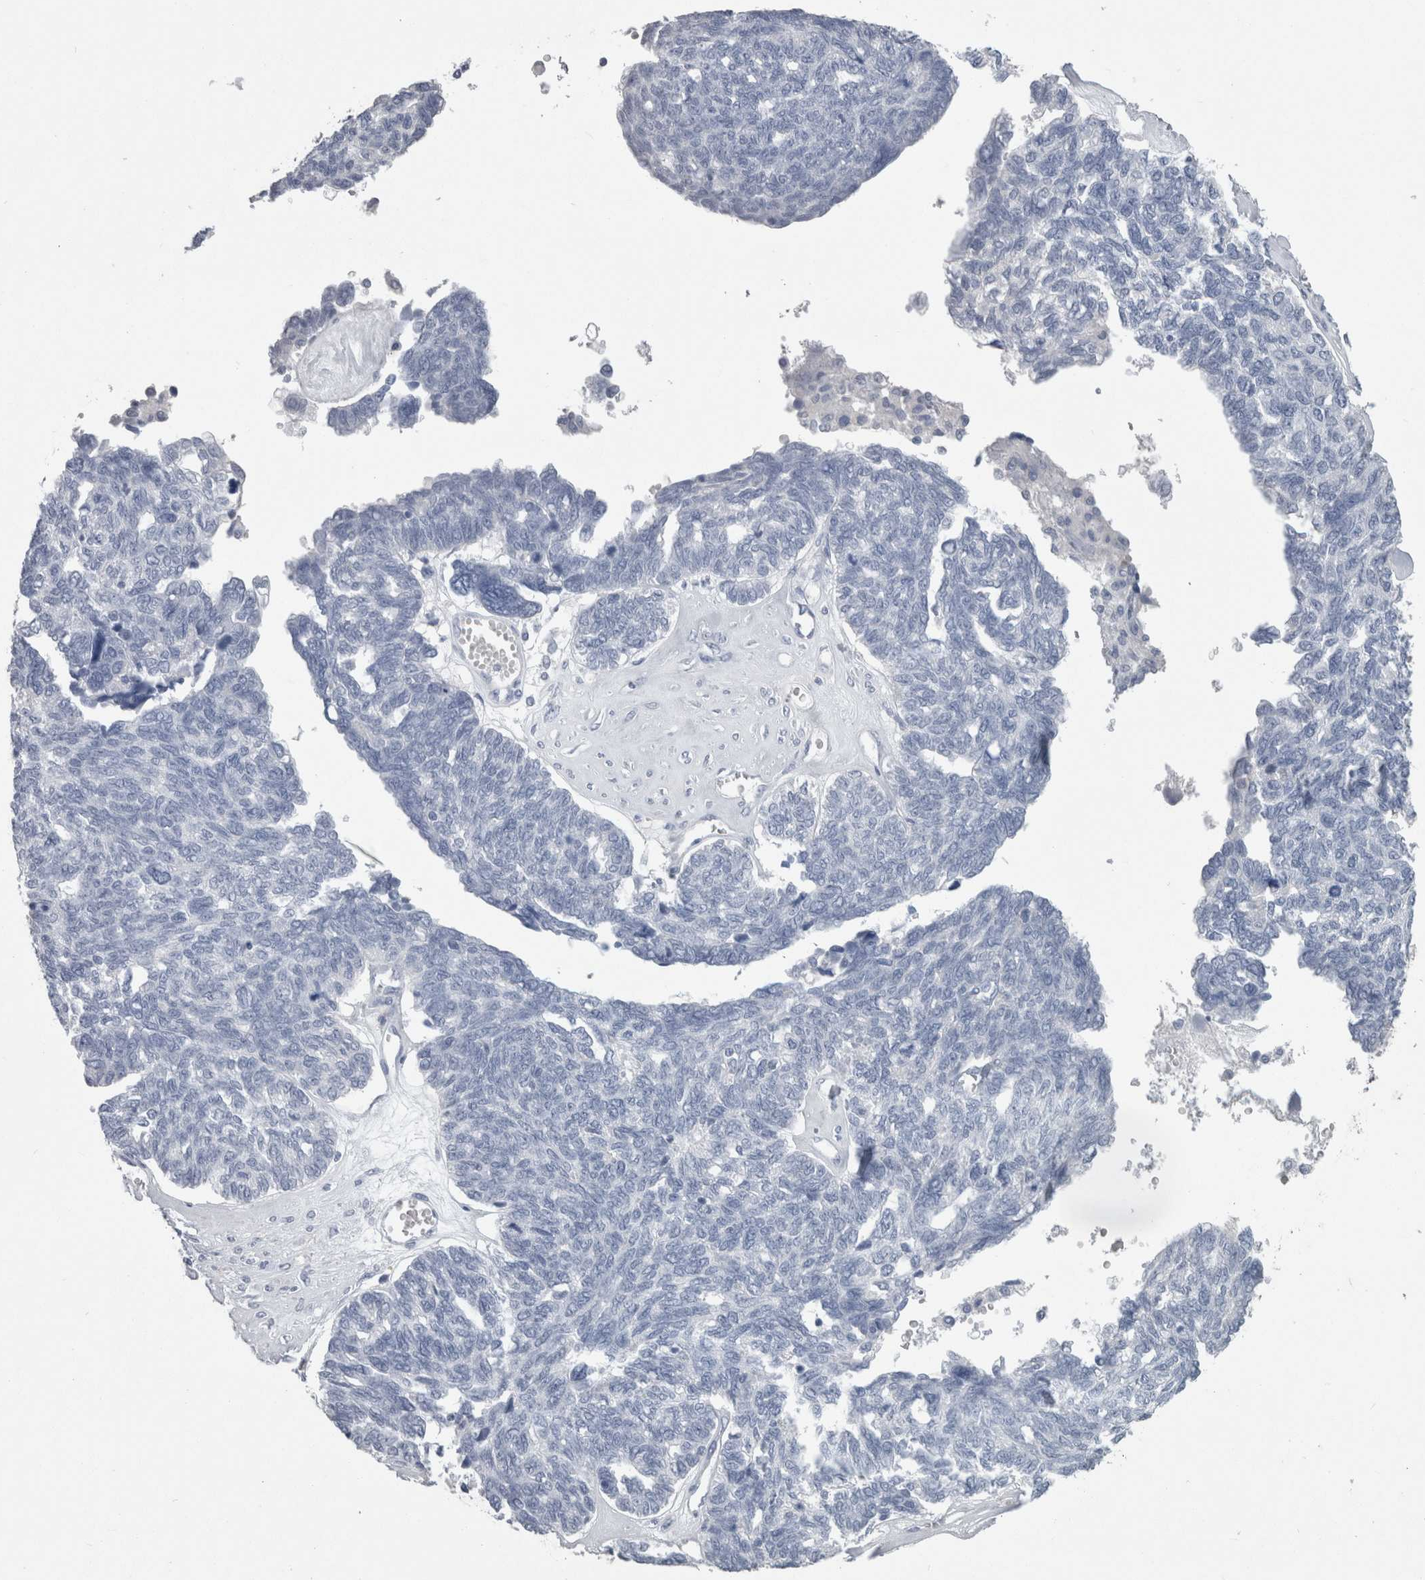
{"staining": {"intensity": "negative", "quantity": "none", "location": "none"}, "tissue": "ovarian cancer", "cell_type": "Tumor cells", "image_type": "cancer", "snomed": [{"axis": "morphology", "description": "Cystadenocarcinoma, serous, NOS"}, {"axis": "topography", "description": "Ovary"}], "caption": "Immunohistochemical staining of ovarian cancer exhibits no significant staining in tumor cells.", "gene": "CA8", "patient": {"sex": "female", "age": 79}}